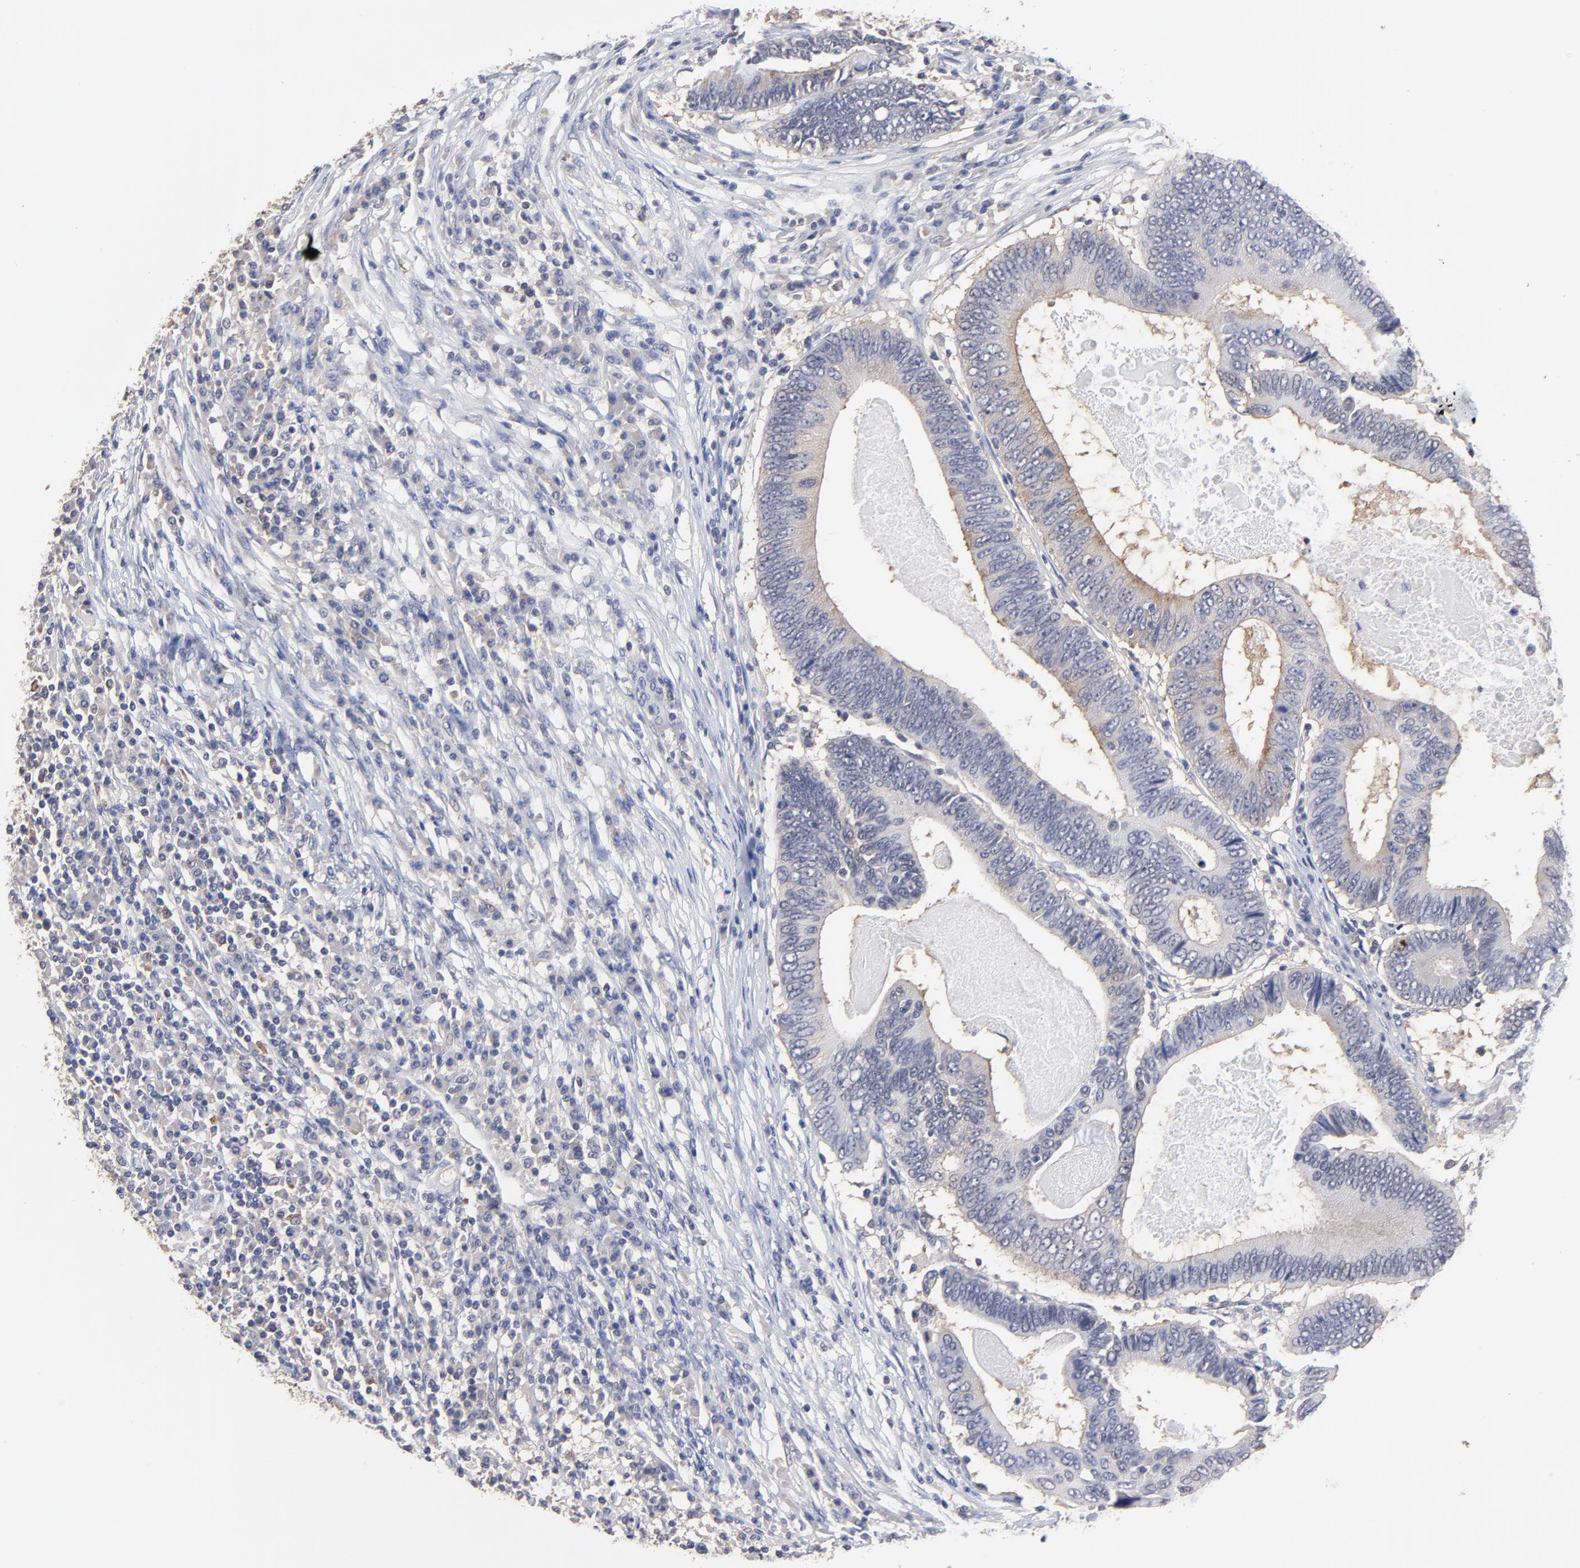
{"staining": {"intensity": "weak", "quantity": "<25%", "location": "cytoplasmic/membranous"}, "tissue": "colorectal cancer", "cell_type": "Tumor cells", "image_type": "cancer", "snomed": [{"axis": "morphology", "description": "Adenocarcinoma, NOS"}, {"axis": "topography", "description": "Colon"}], "caption": "A high-resolution photomicrograph shows immunohistochemistry (IHC) staining of colorectal cancer (adenocarcinoma), which reveals no significant expression in tumor cells.", "gene": "CCT2", "patient": {"sex": "female", "age": 78}}